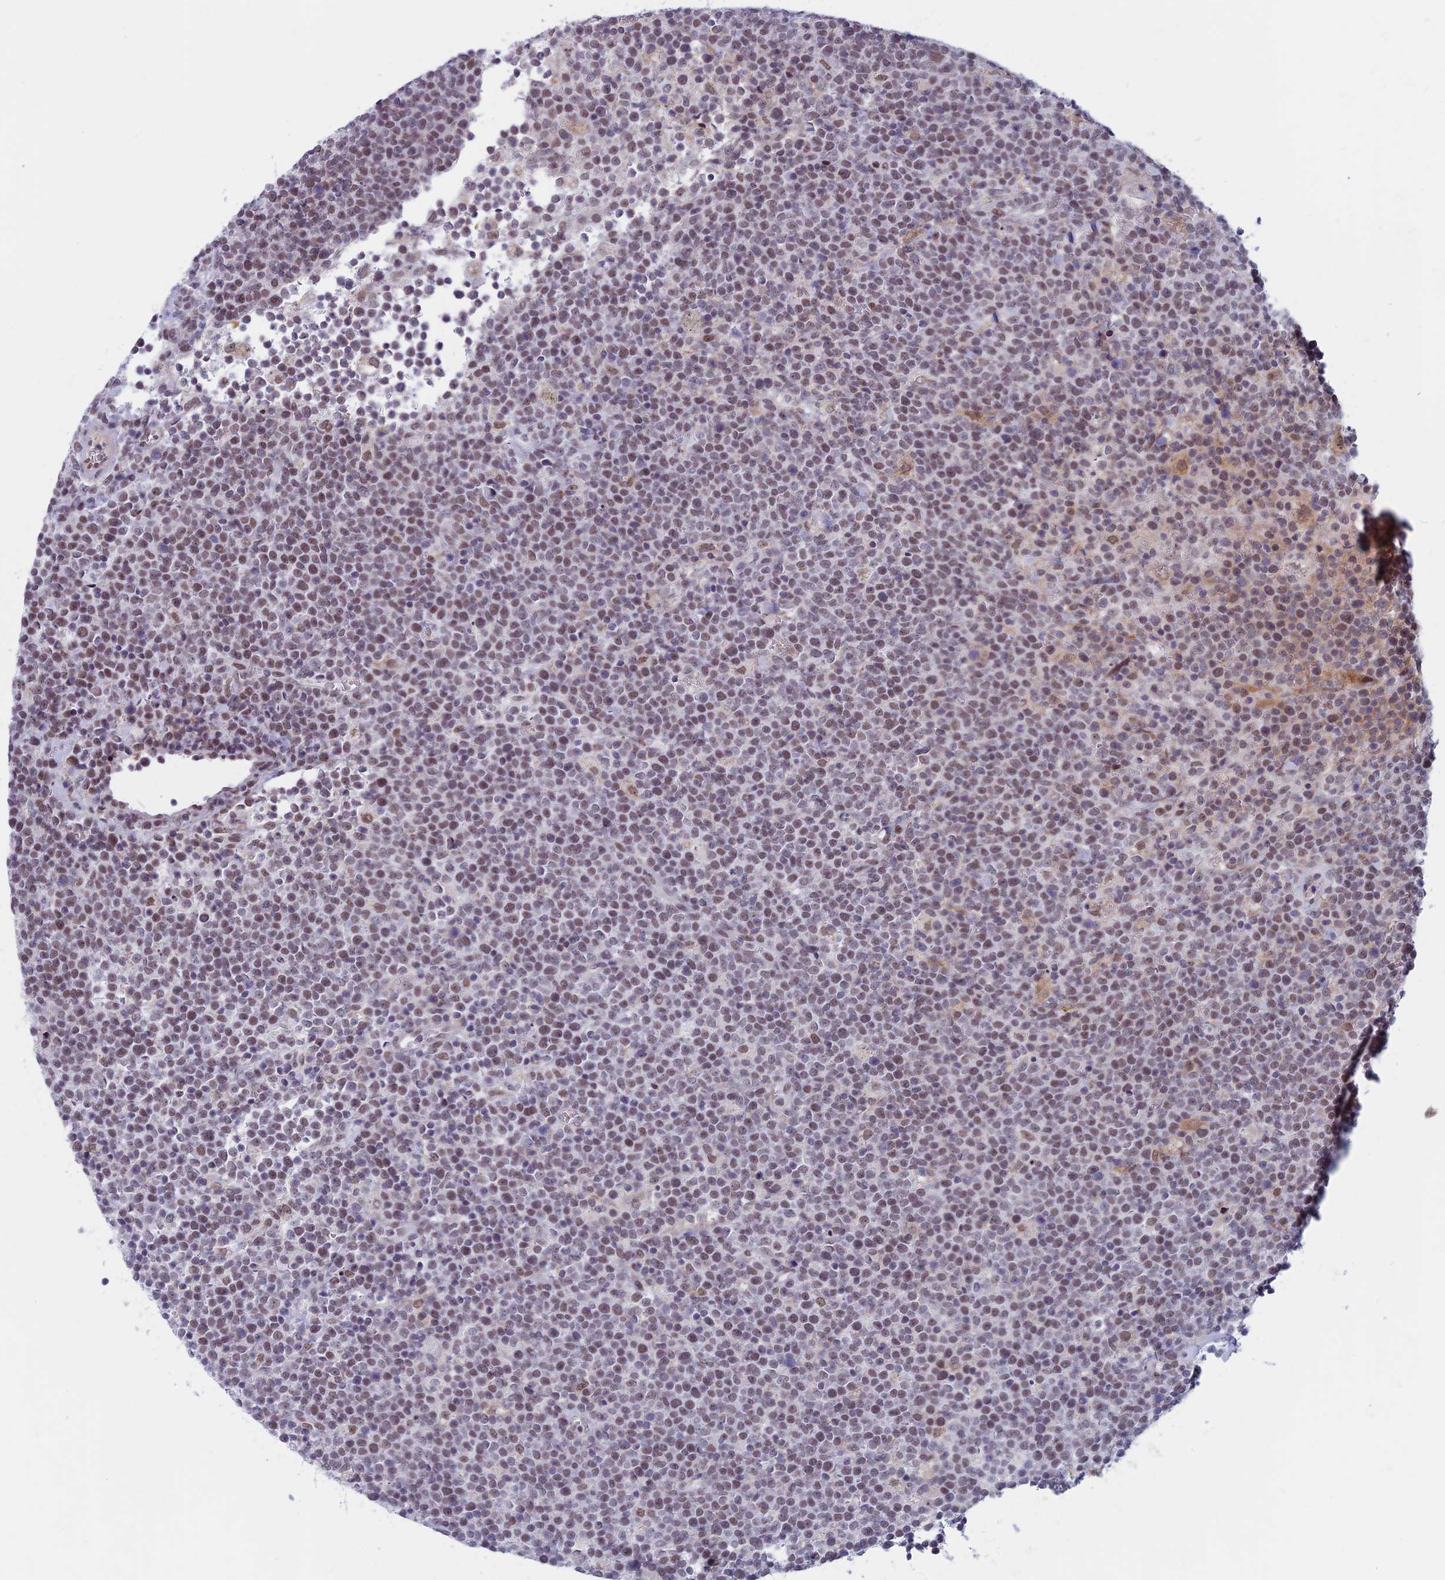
{"staining": {"intensity": "moderate", "quantity": "25%-75%", "location": "nuclear"}, "tissue": "lymphoma", "cell_type": "Tumor cells", "image_type": "cancer", "snomed": [{"axis": "morphology", "description": "Malignant lymphoma, non-Hodgkin's type, High grade"}, {"axis": "topography", "description": "Lymph node"}], "caption": "Protein staining exhibits moderate nuclear staining in approximately 25%-75% of tumor cells in malignant lymphoma, non-Hodgkin's type (high-grade).", "gene": "ASH2L", "patient": {"sex": "male", "age": 61}}